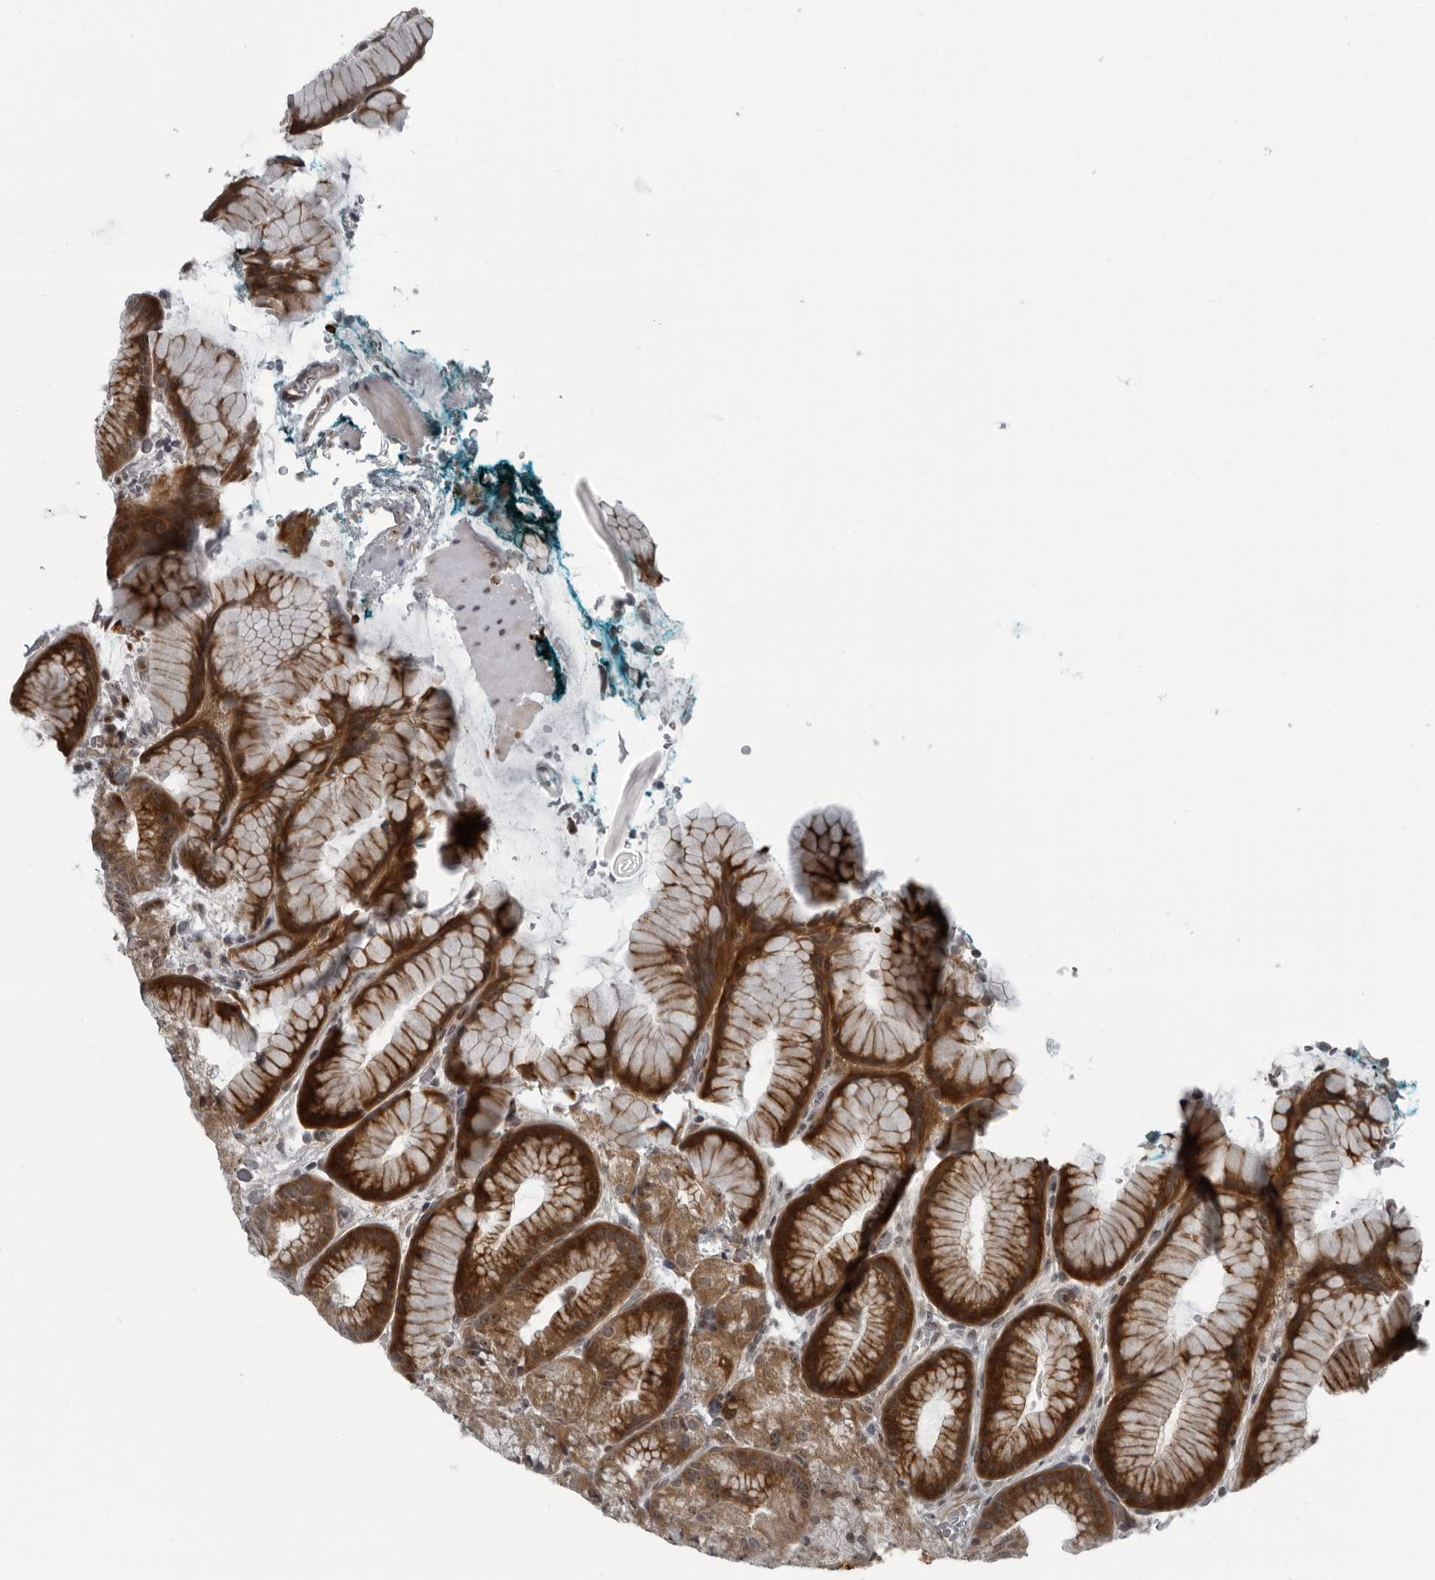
{"staining": {"intensity": "strong", "quantity": ">75%", "location": "cytoplasmic/membranous"}, "tissue": "stomach", "cell_type": "Glandular cells", "image_type": "normal", "snomed": [{"axis": "morphology", "description": "Normal tissue, NOS"}, {"axis": "topography", "description": "Stomach, upper"}, {"axis": "topography", "description": "Stomach"}], "caption": "Approximately >75% of glandular cells in normal stomach exhibit strong cytoplasmic/membranous protein staining as visualized by brown immunohistochemical staining.", "gene": "FAM102B", "patient": {"sex": "male", "age": 48}}